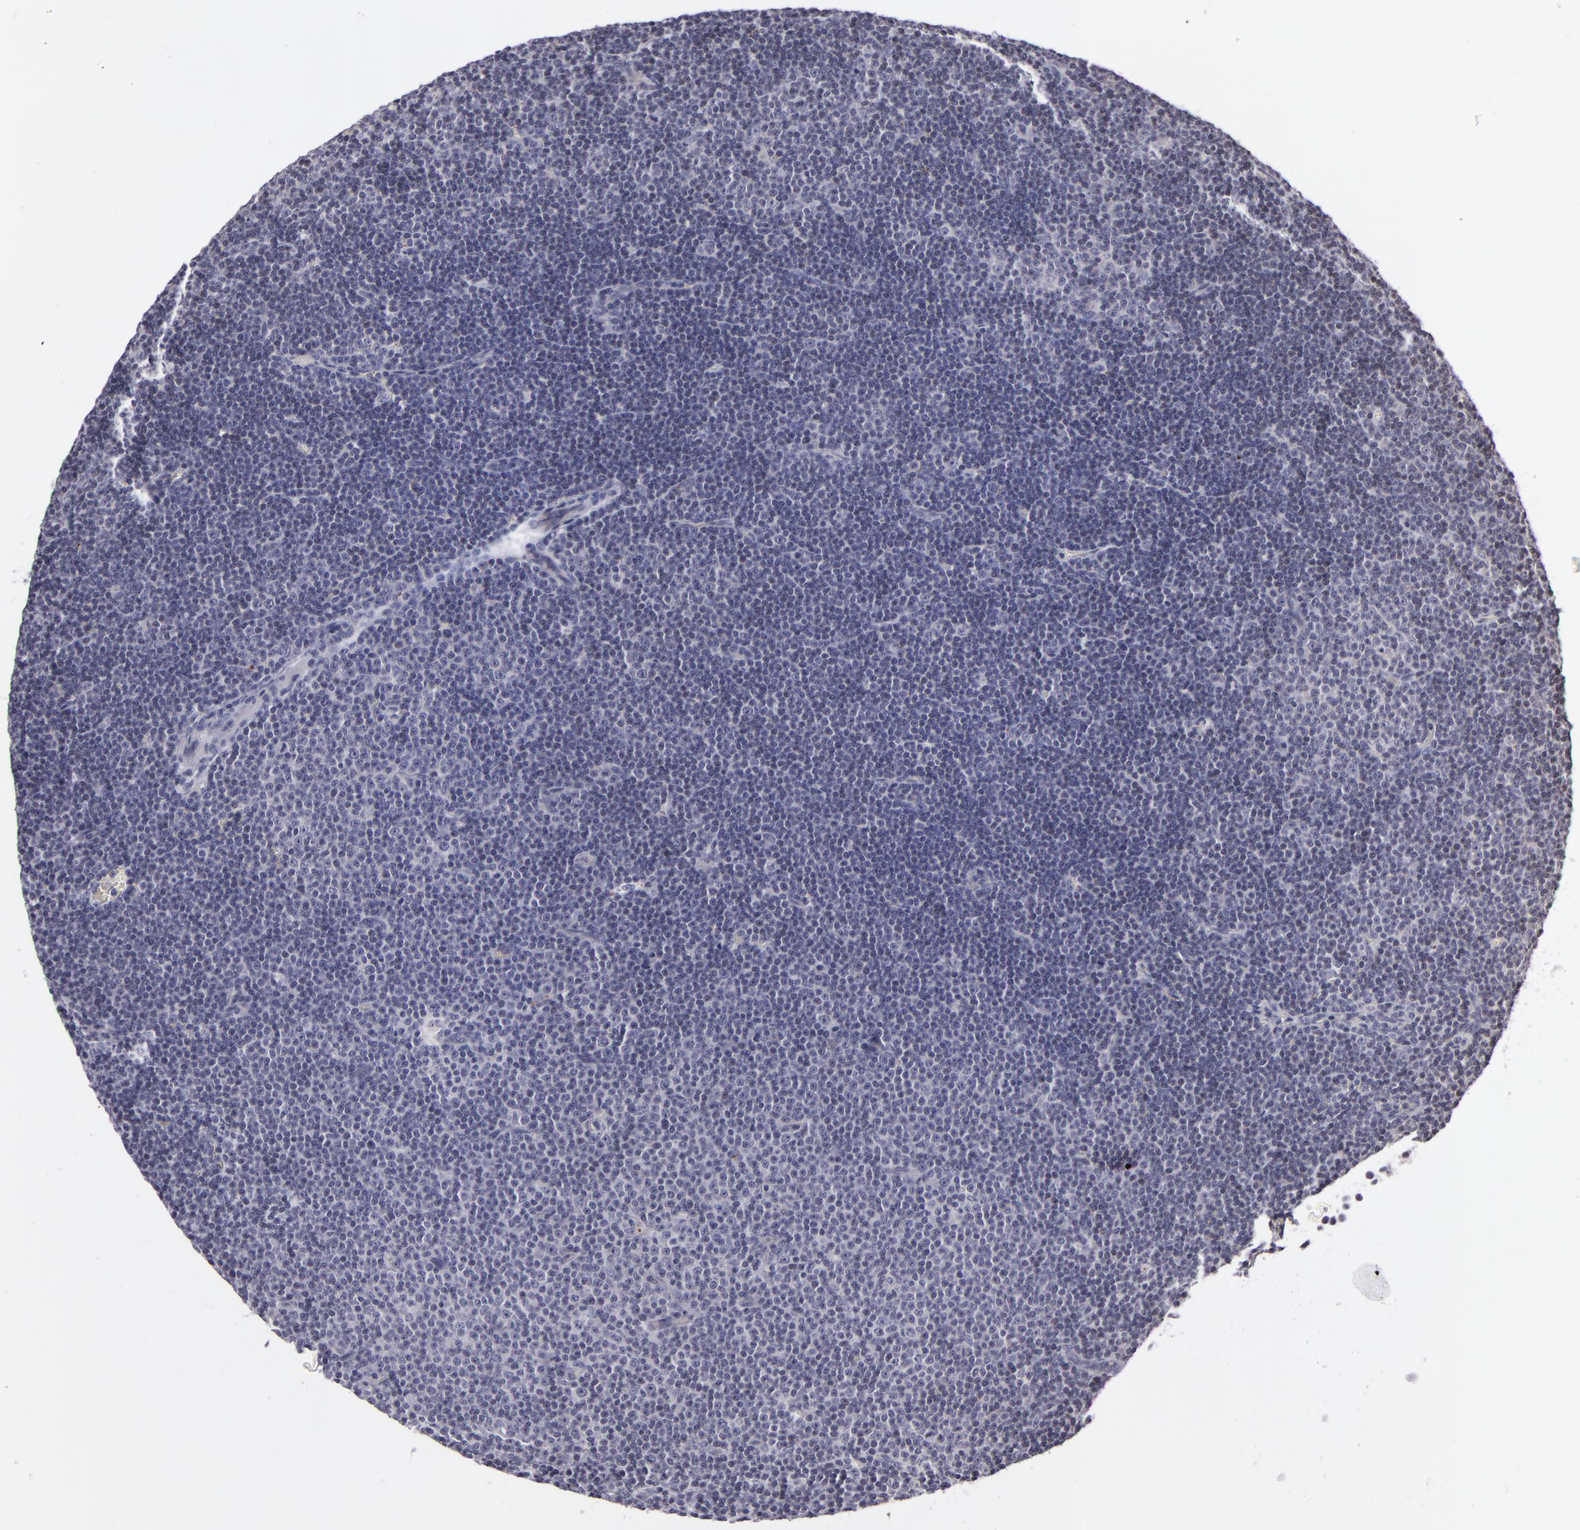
{"staining": {"intensity": "negative", "quantity": "none", "location": "none"}, "tissue": "lymphoma", "cell_type": "Tumor cells", "image_type": "cancer", "snomed": [{"axis": "morphology", "description": "Malignant lymphoma, non-Hodgkin's type, Low grade"}, {"axis": "topography", "description": "Lymph node"}], "caption": "Protein analysis of lymphoma exhibits no significant positivity in tumor cells.", "gene": "AKAP6", "patient": {"sex": "male", "age": 57}}